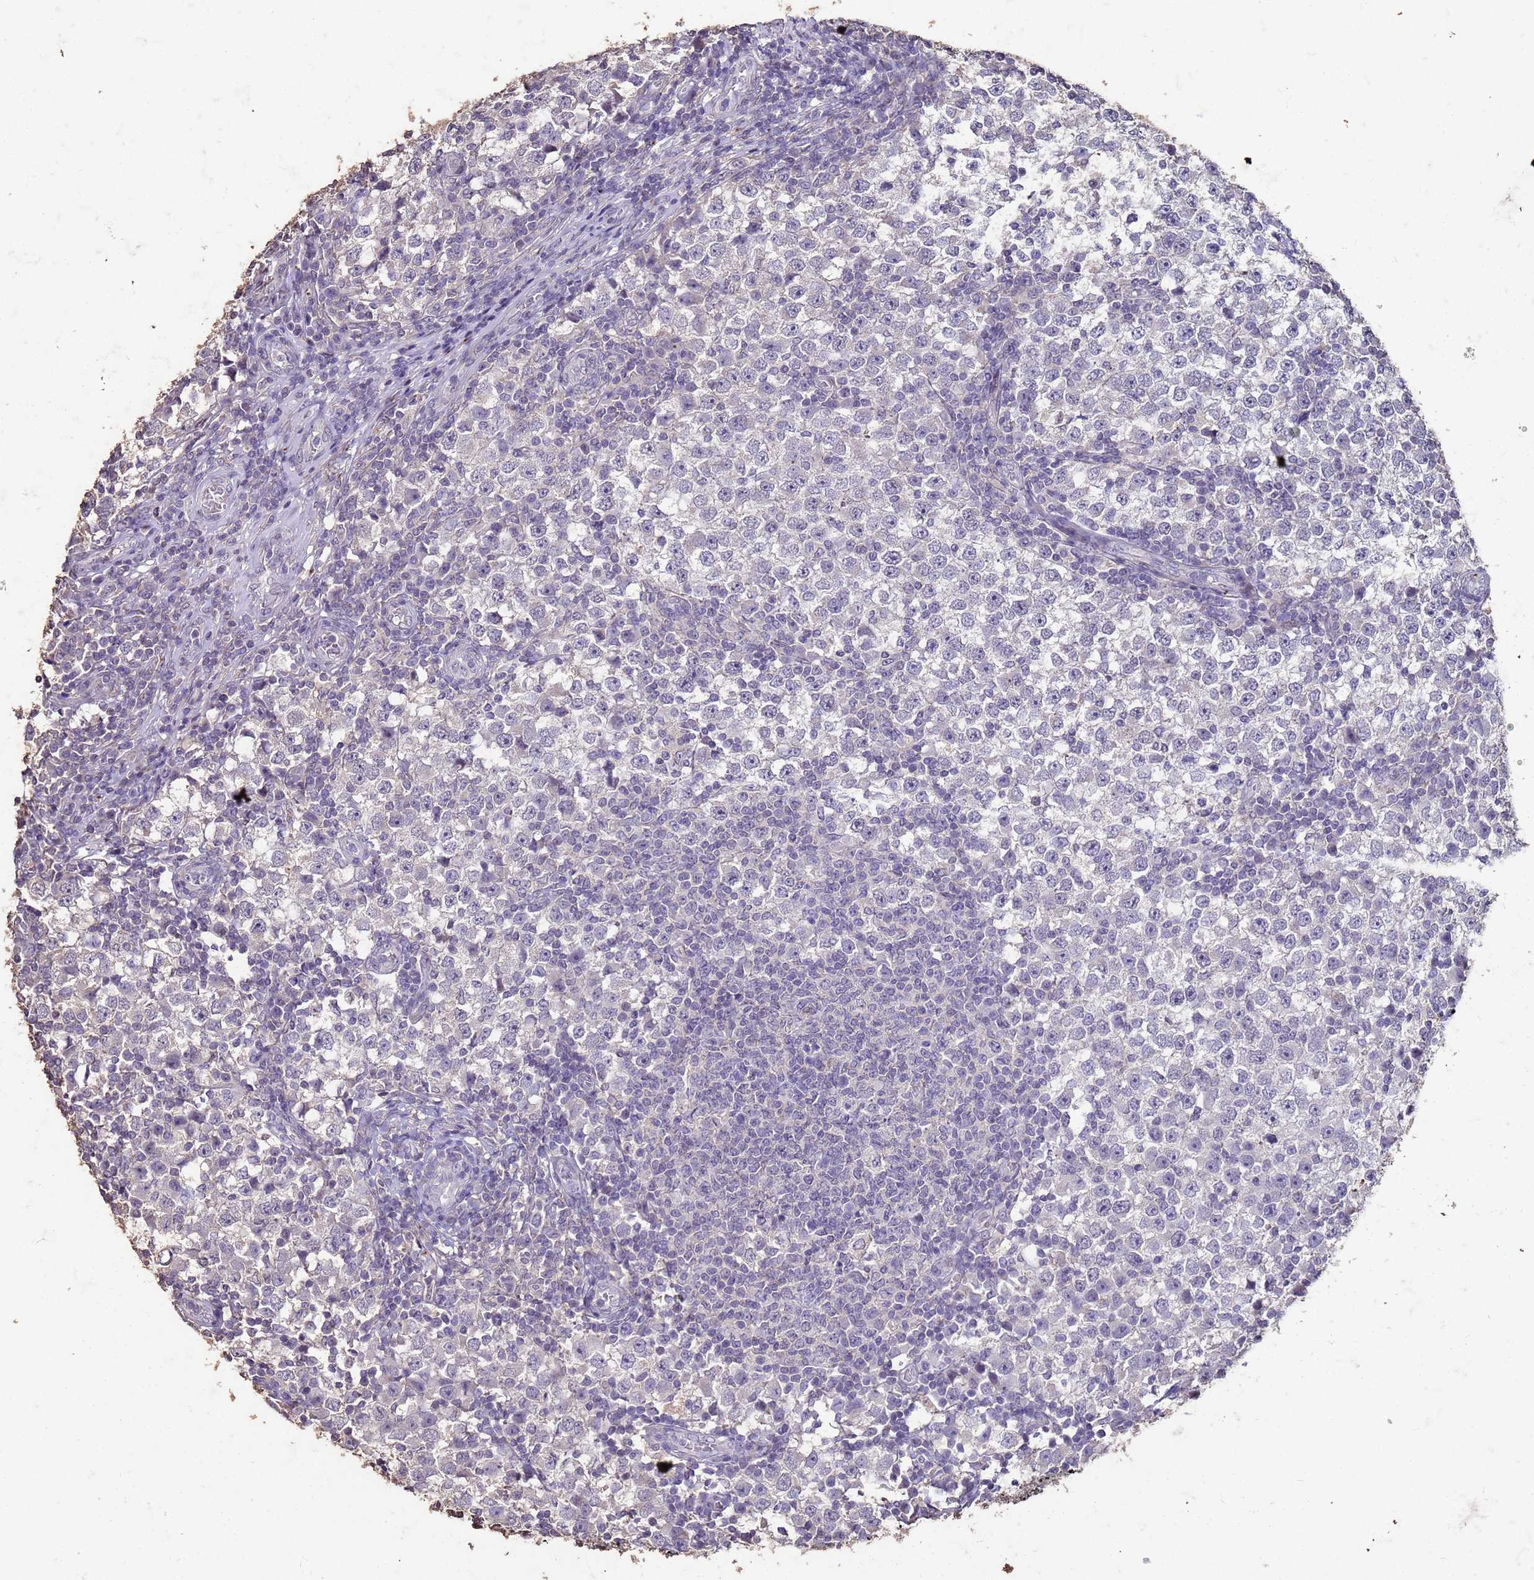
{"staining": {"intensity": "negative", "quantity": "none", "location": "none"}, "tissue": "testis cancer", "cell_type": "Tumor cells", "image_type": "cancer", "snomed": [{"axis": "morphology", "description": "Seminoma, NOS"}, {"axis": "topography", "description": "Testis"}], "caption": "Immunohistochemical staining of human testis seminoma displays no significant expression in tumor cells.", "gene": "SLC25A15", "patient": {"sex": "male", "age": 65}}